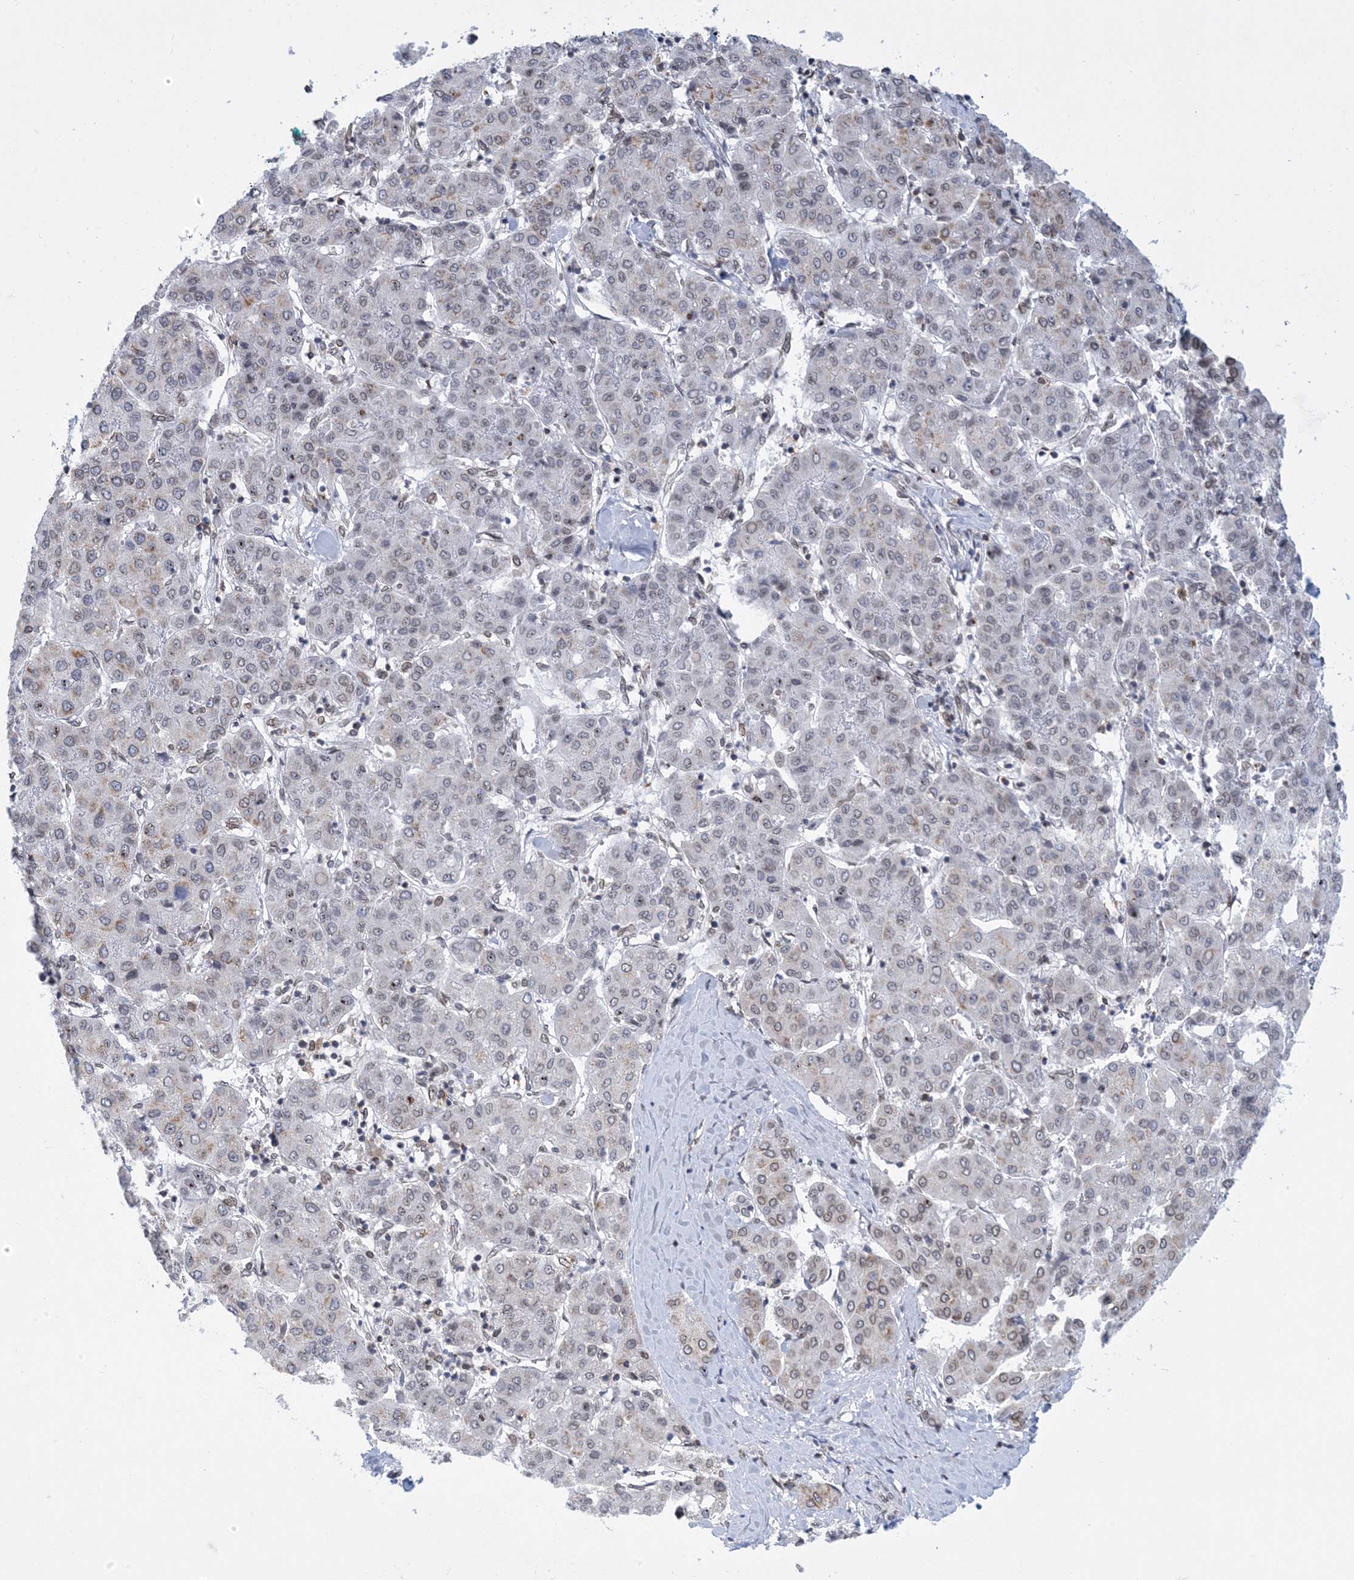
{"staining": {"intensity": "weak", "quantity": "<25%", "location": "nuclear"}, "tissue": "liver cancer", "cell_type": "Tumor cells", "image_type": "cancer", "snomed": [{"axis": "morphology", "description": "Carcinoma, Hepatocellular, NOS"}, {"axis": "topography", "description": "Liver"}], "caption": "High magnification brightfield microscopy of liver hepatocellular carcinoma stained with DAB (3,3'-diaminobenzidine) (brown) and counterstained with hematoxylin (blue): tumor cells show no significant staining.", "gene": "PCYT1A", "patient": {"sex": "male", "age": 65}}